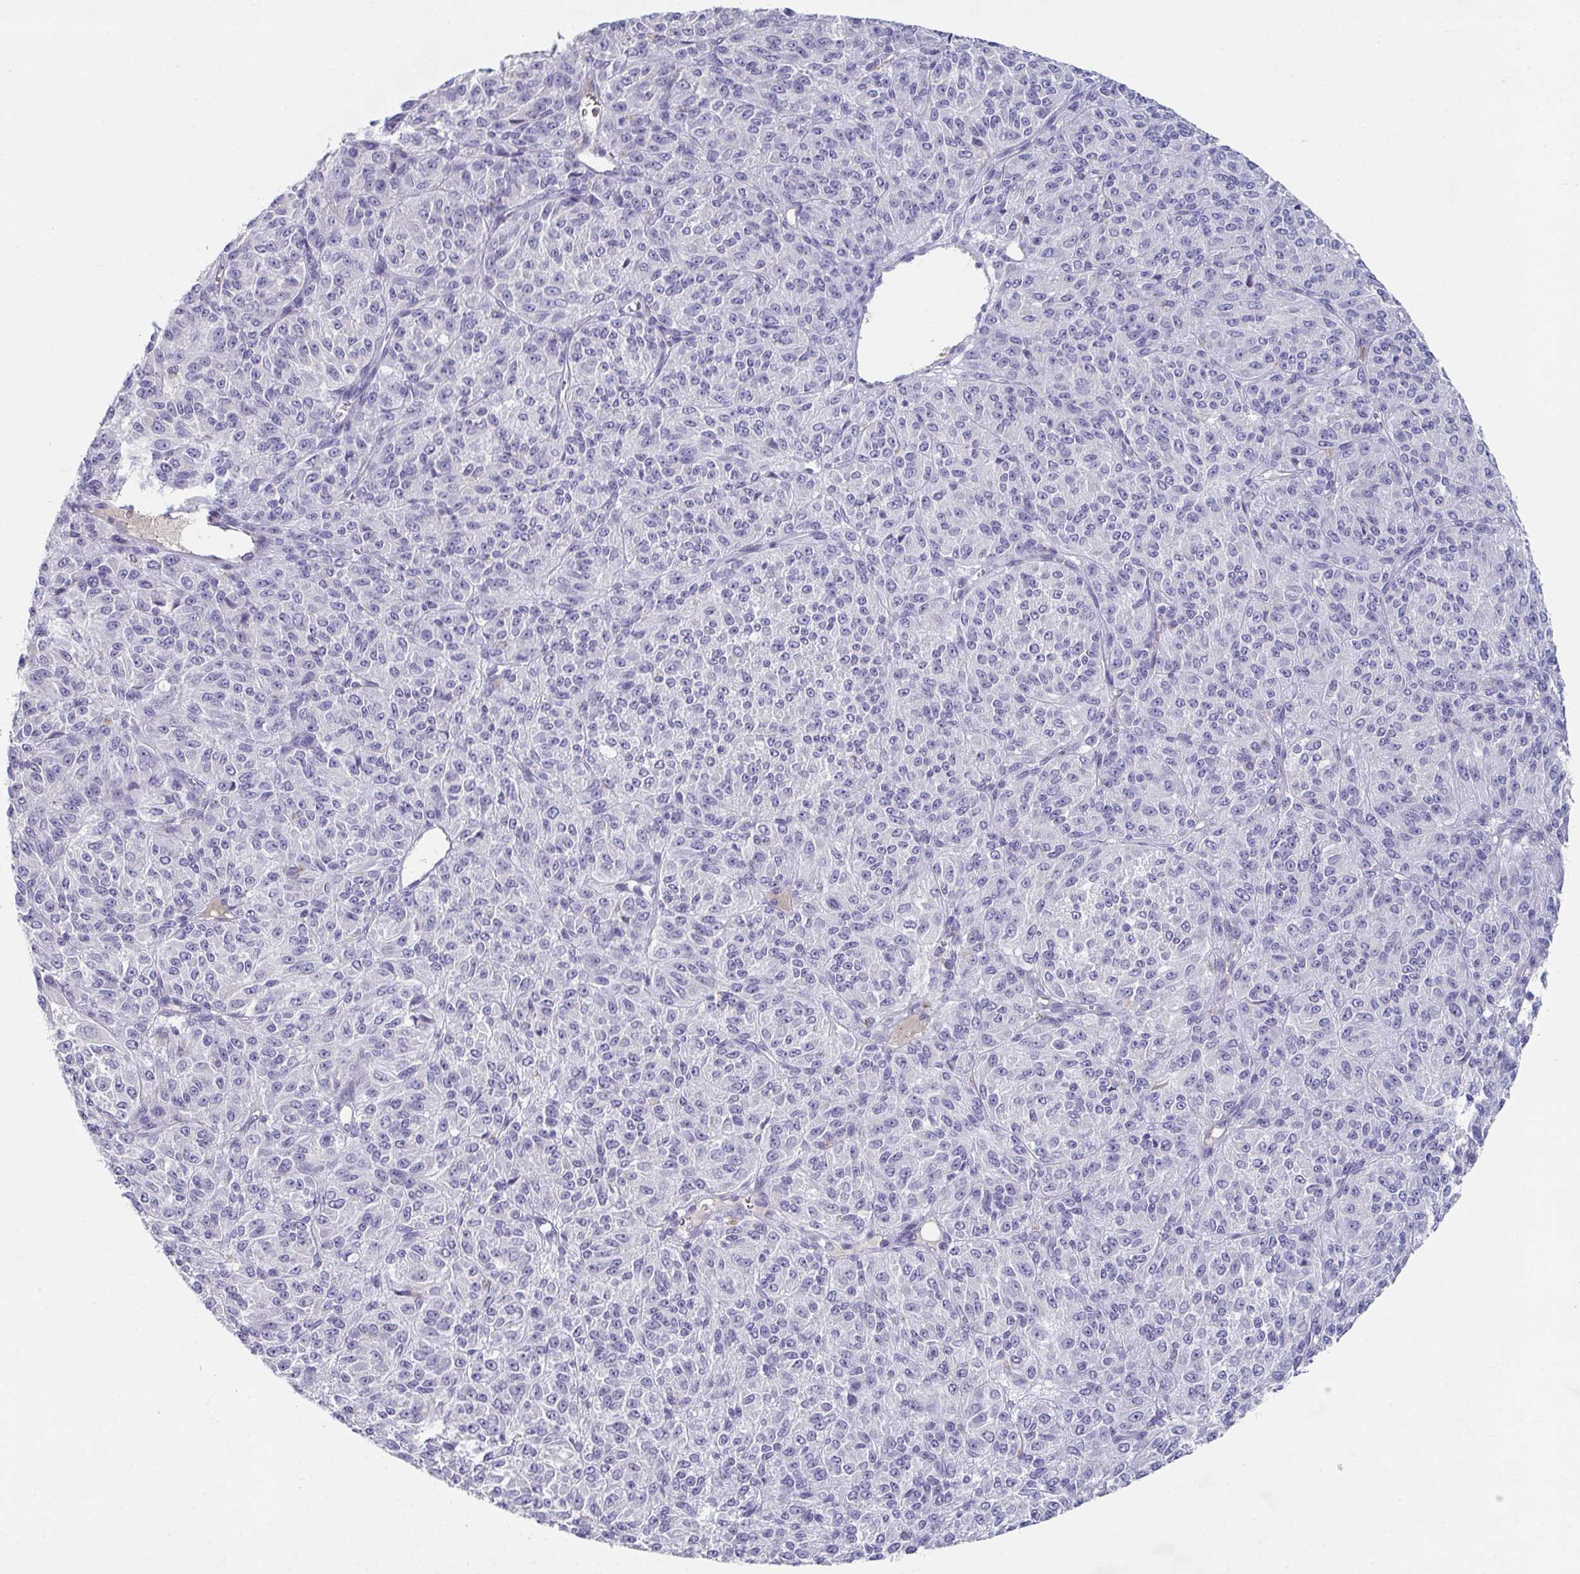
{"staining": {"intensity": "negative", "quantity": "none", "location": "none"}, "tissue": "melanoma", "cell_type": "Tumor cells", "image_type": "cancer", "snomed": [{"axis": "morphology", "description": "Malignant melanoma, Metastatic site"}, {"axis": "topography", "description": "Brain"}], "caption": "This is an immunohistochemistry micrograph of malignant melanoma (metastatic site). There is no positivity in tumor cells.", "gene": "ADAM21", "patient": {"sex": "female", "age": 56}}